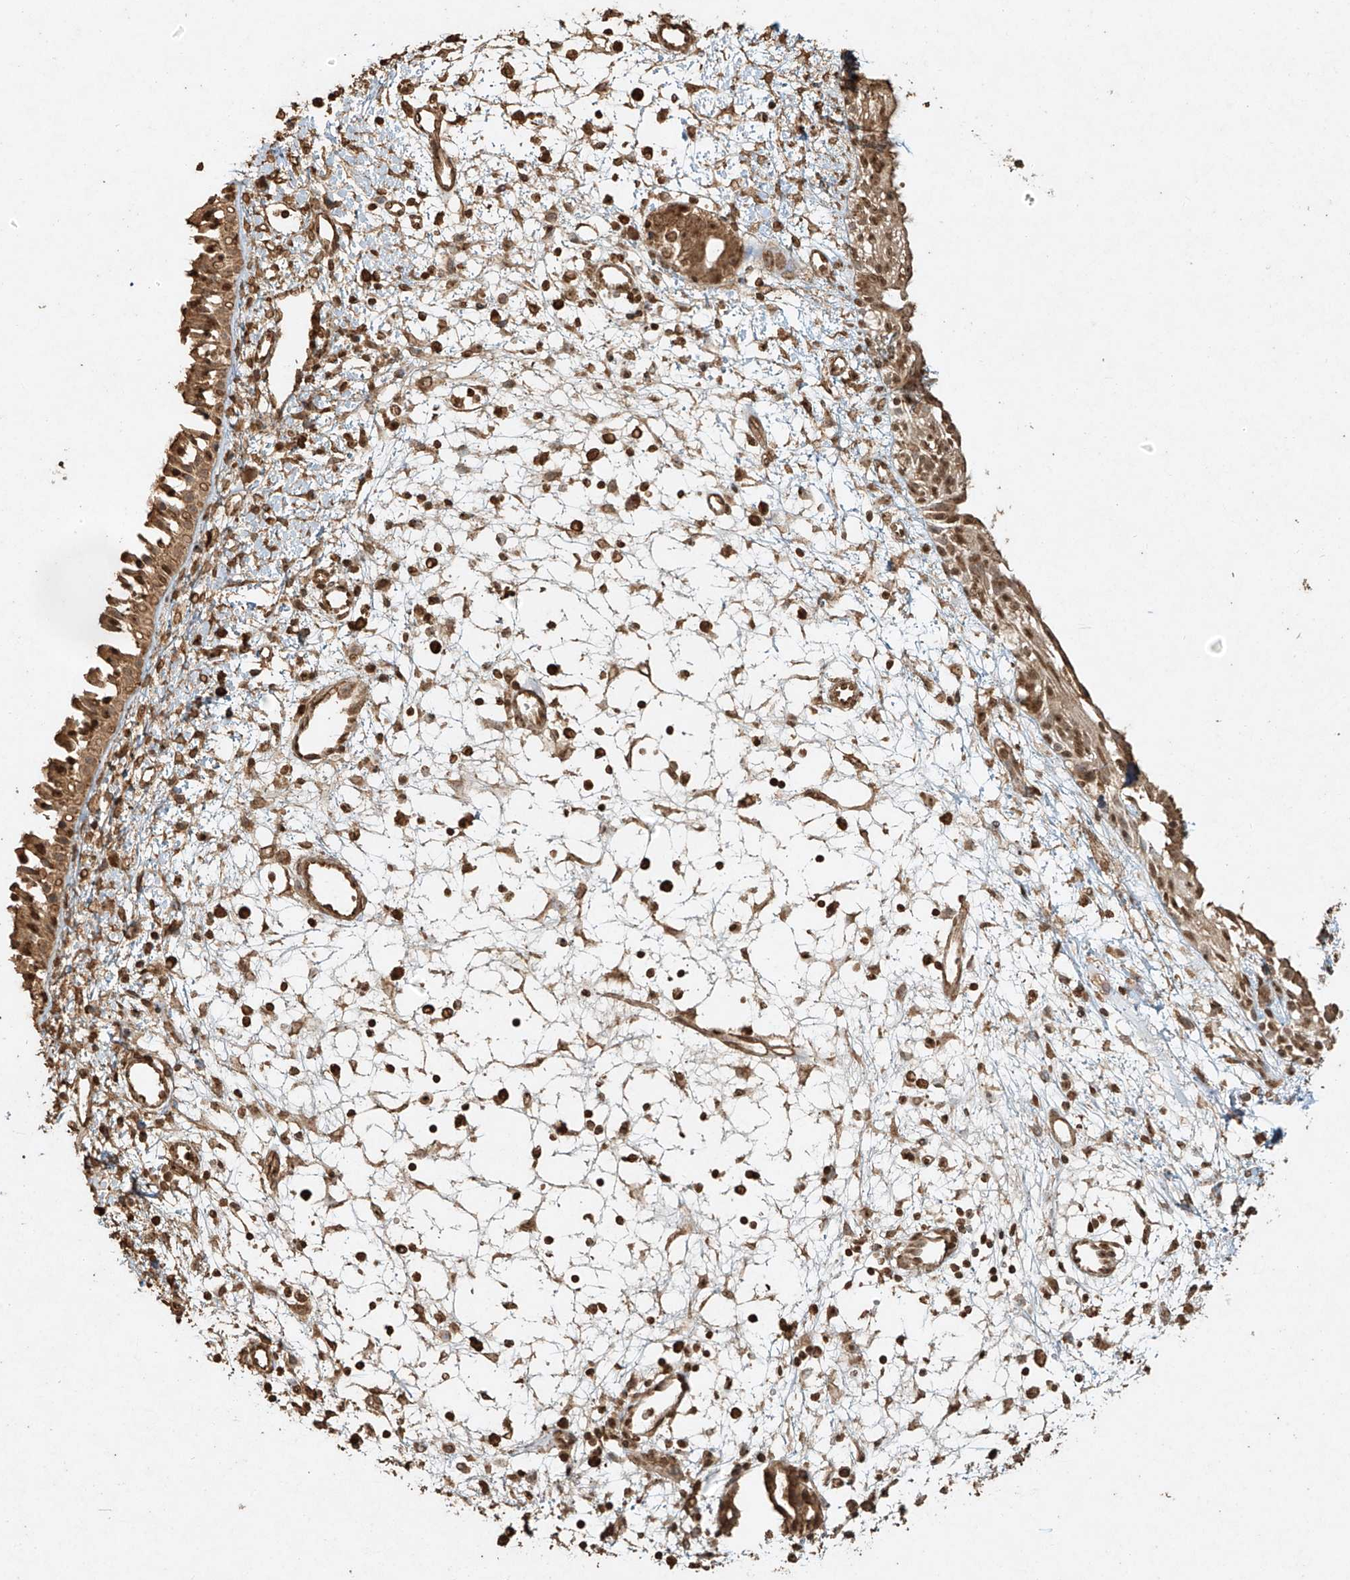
{"staining": {"intensity": "moderate", "quantity": ">75%", "location": "cytoplasmic/membranous,nuclear"}, "tissue": "nasopharynx", "cell_type": "Respiratory epithelial cells", "image_type": "normal", "snomed": [{"axis": "morphology", "description": "Normal tissue, NOS"}, {"axis": "topography", "description": "Nasopharynx"}], "caption": "Immunohistochemistry (IHC) of benign nasopharynx exhibits medium levels of moderate cytoplasmic/membranous,nuclear expression in approximately >75% of respiratory epithelial cells. The staining is performed using DAB (3,3'-diaminobenzidine) brown chromogen to label protein expression. The nuclei are counter-stained blue using hematoxylin.", "gene": "TIGAR", "patient": {"sex": "male", "age": 22}}